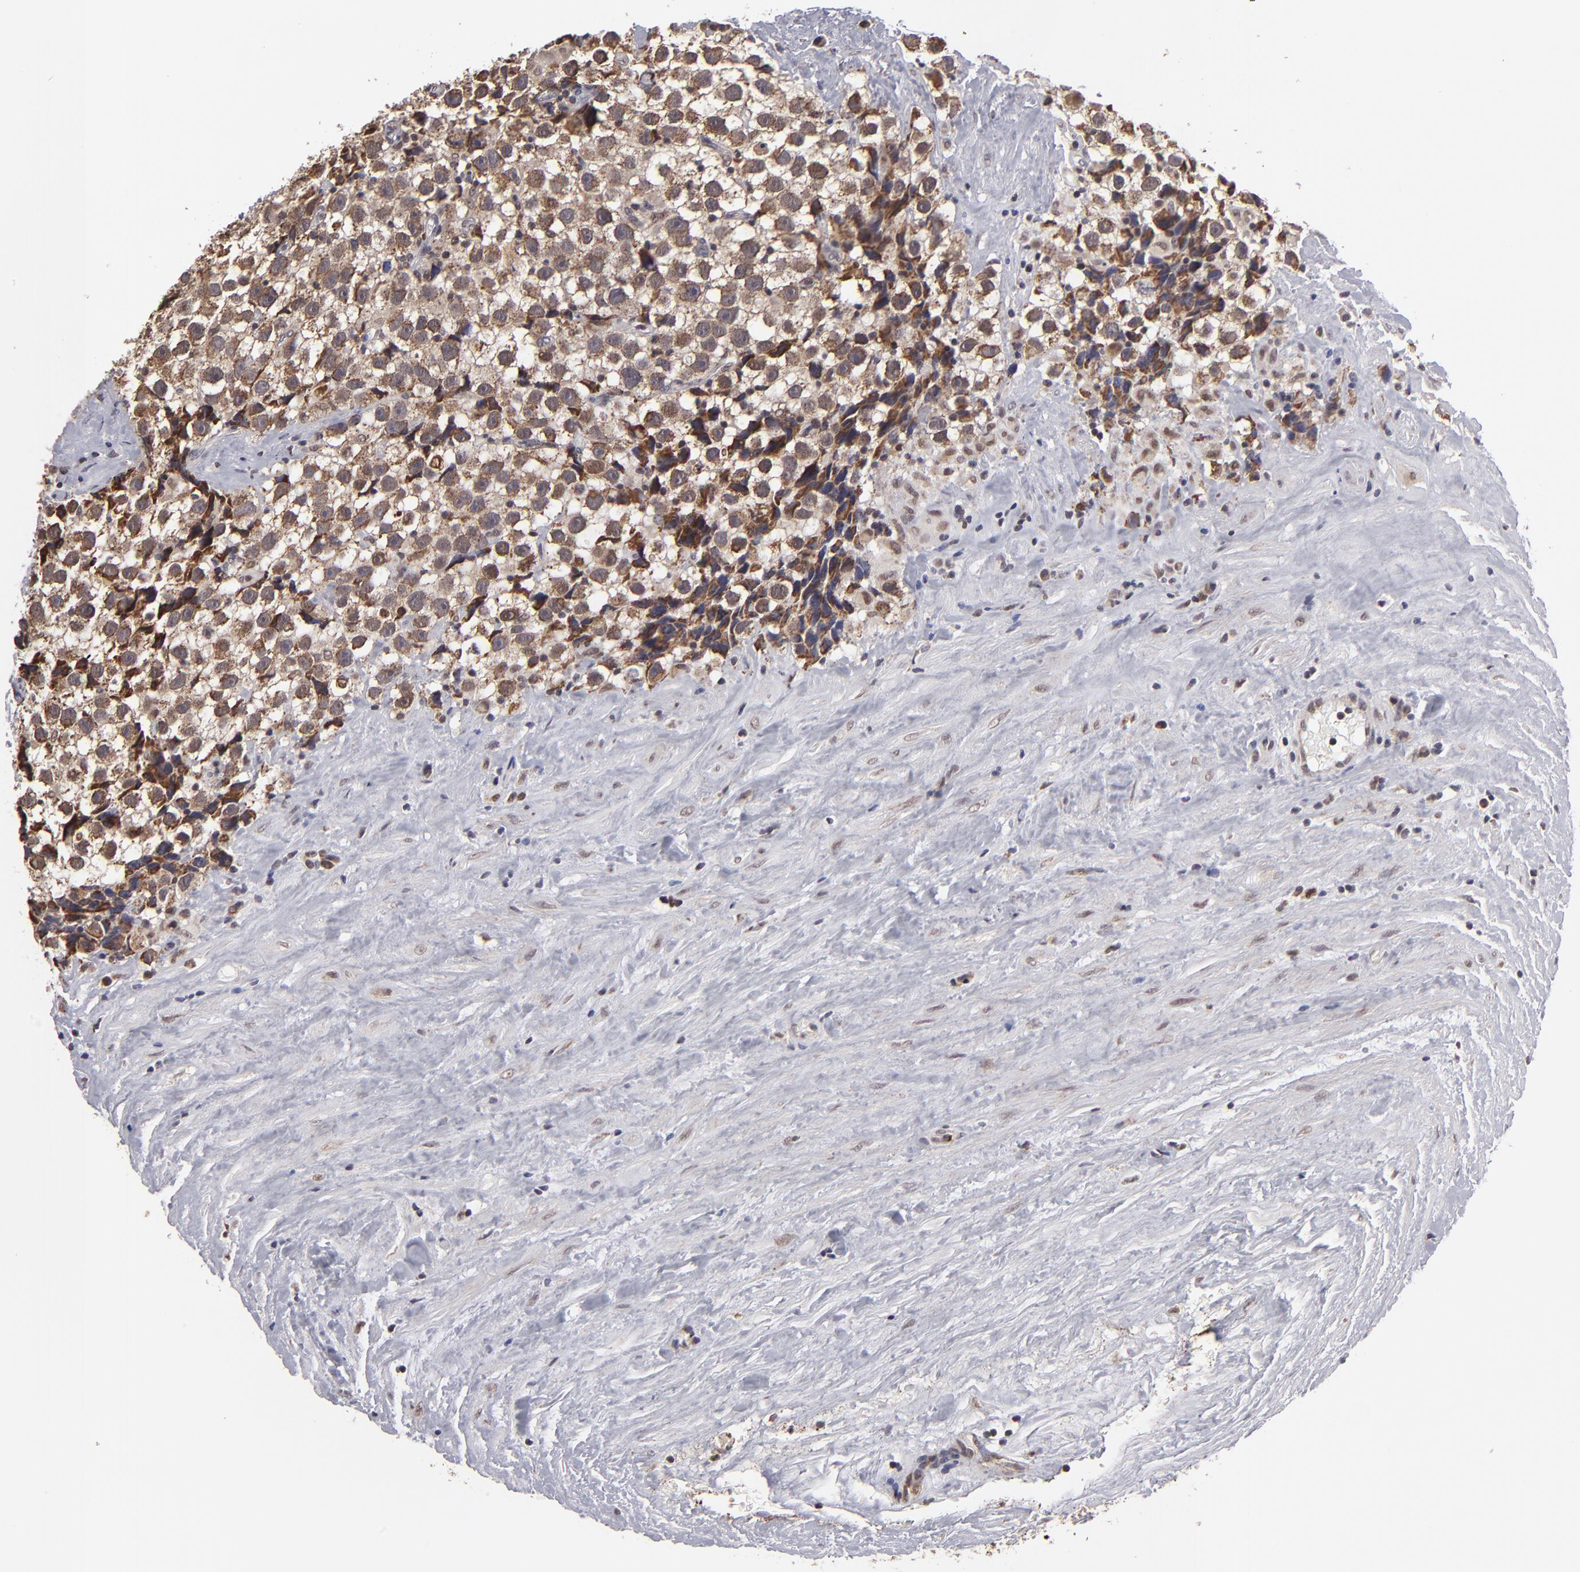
{"staining": {"intensity": "strong", "quantity": "25%-75%", "location": "cytoplasmic/membranous"}, "tissue": "testis cancer", "cell_type": "Tumor cells", "image_type": "cancer", "snomed": [{"axis": "morphology", "description": "Seminoma, NOS"}, {"axis": "topography", "description": "Testis"}], "caption": "Seminoma (testis) stained for a protein (brown) exhibits strong cytoplasmic/membranous positive staining in about 25%-75% of tumor cells.", "gene": "SLC15A1", "patient": {"sex": "male", "age": 43}}